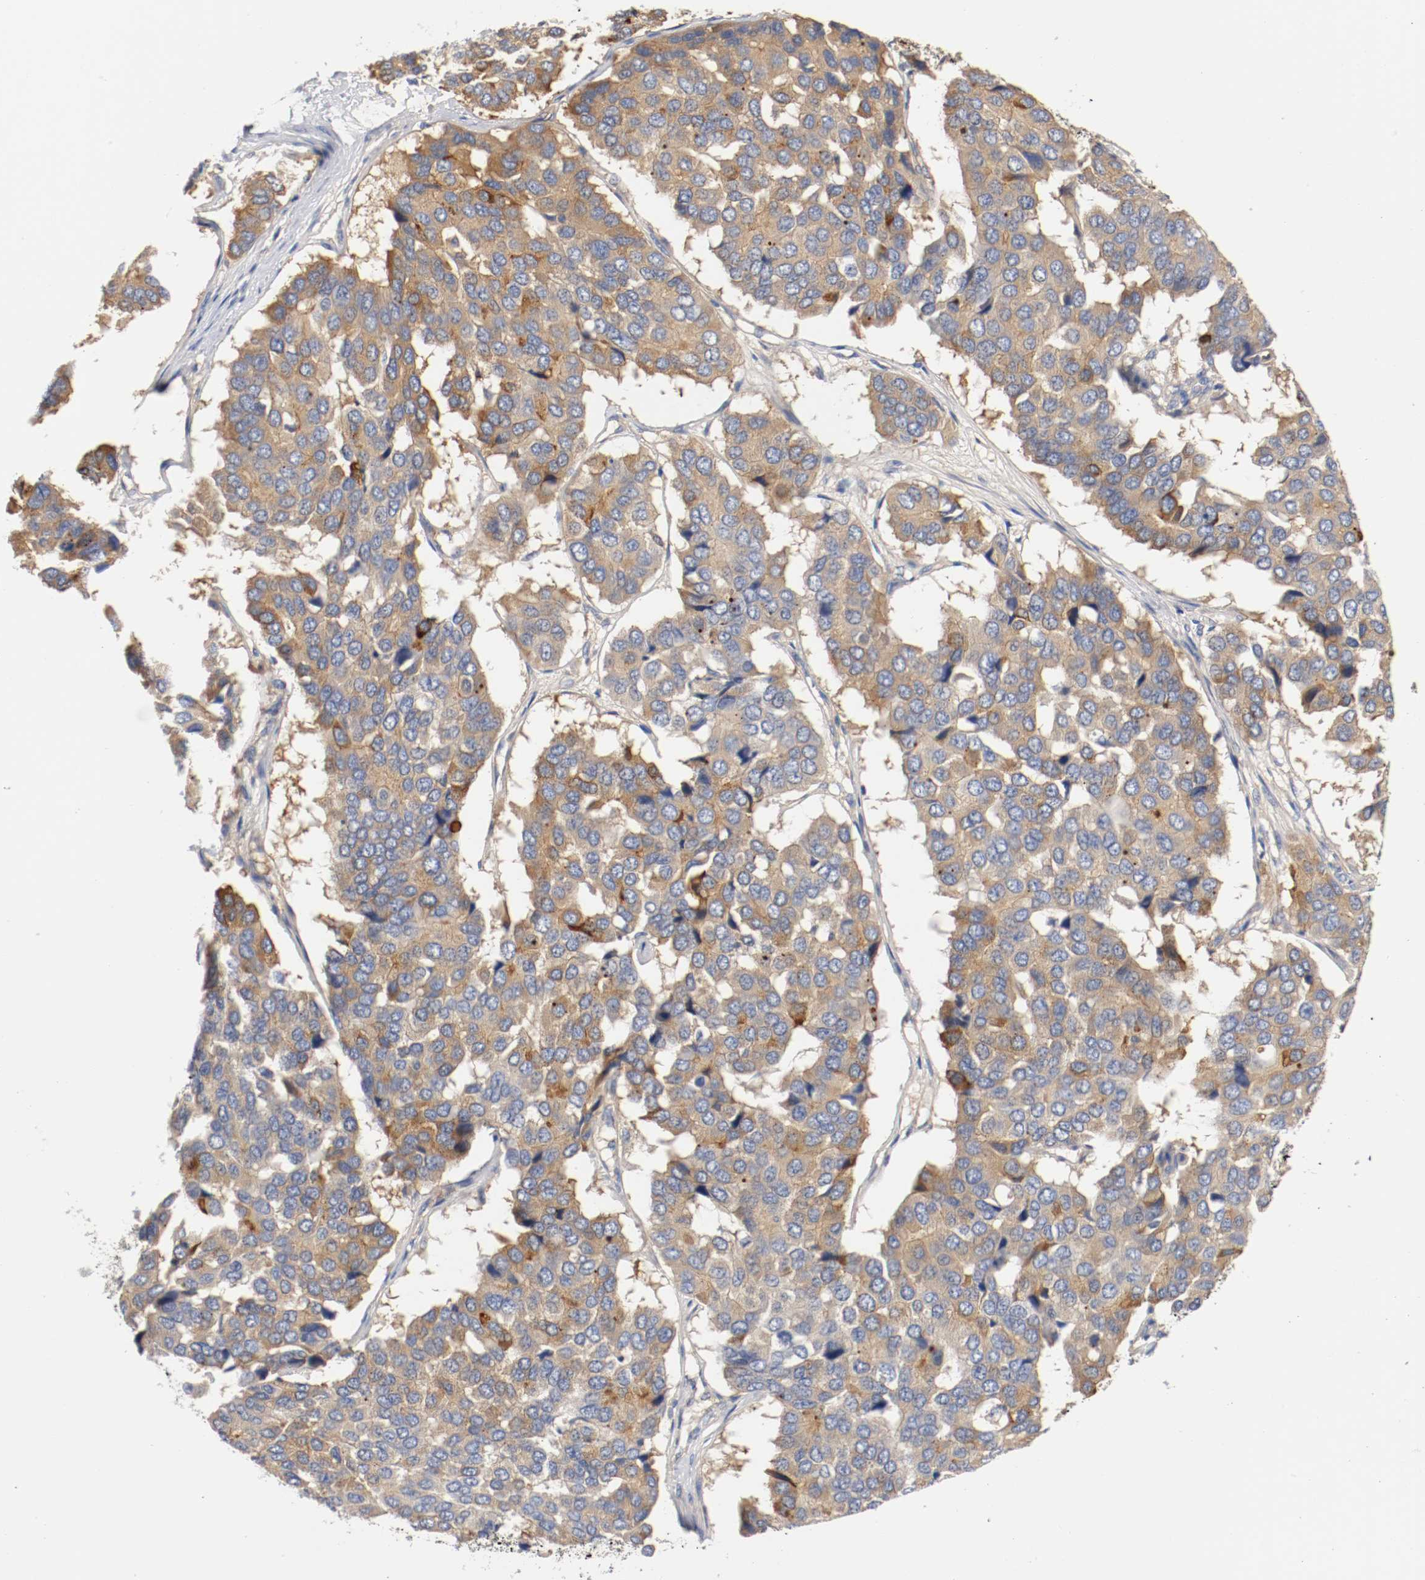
{"staining": {"intensity": "moderate", "quantity": ">75%", "location": "cytoplasmic/membranous"}, "tissue": "pancreatic cancer", "cell_type": "Tumor cells", "image_type": "cancer", "snomed": [{"axis": "morphology", "description": "Adenocarcinoma, NOS"}, {"axis": "topography", "description": "Pancreas"}], "caption": "This is a photomicrograph of IHC staining of adenocarcinoma (pancreatic), which shows moderate staining in the cytoplasmic/membranous of tumor cells.", "gene": "HGS", "patient": {"sex": "male", "age": 50}}